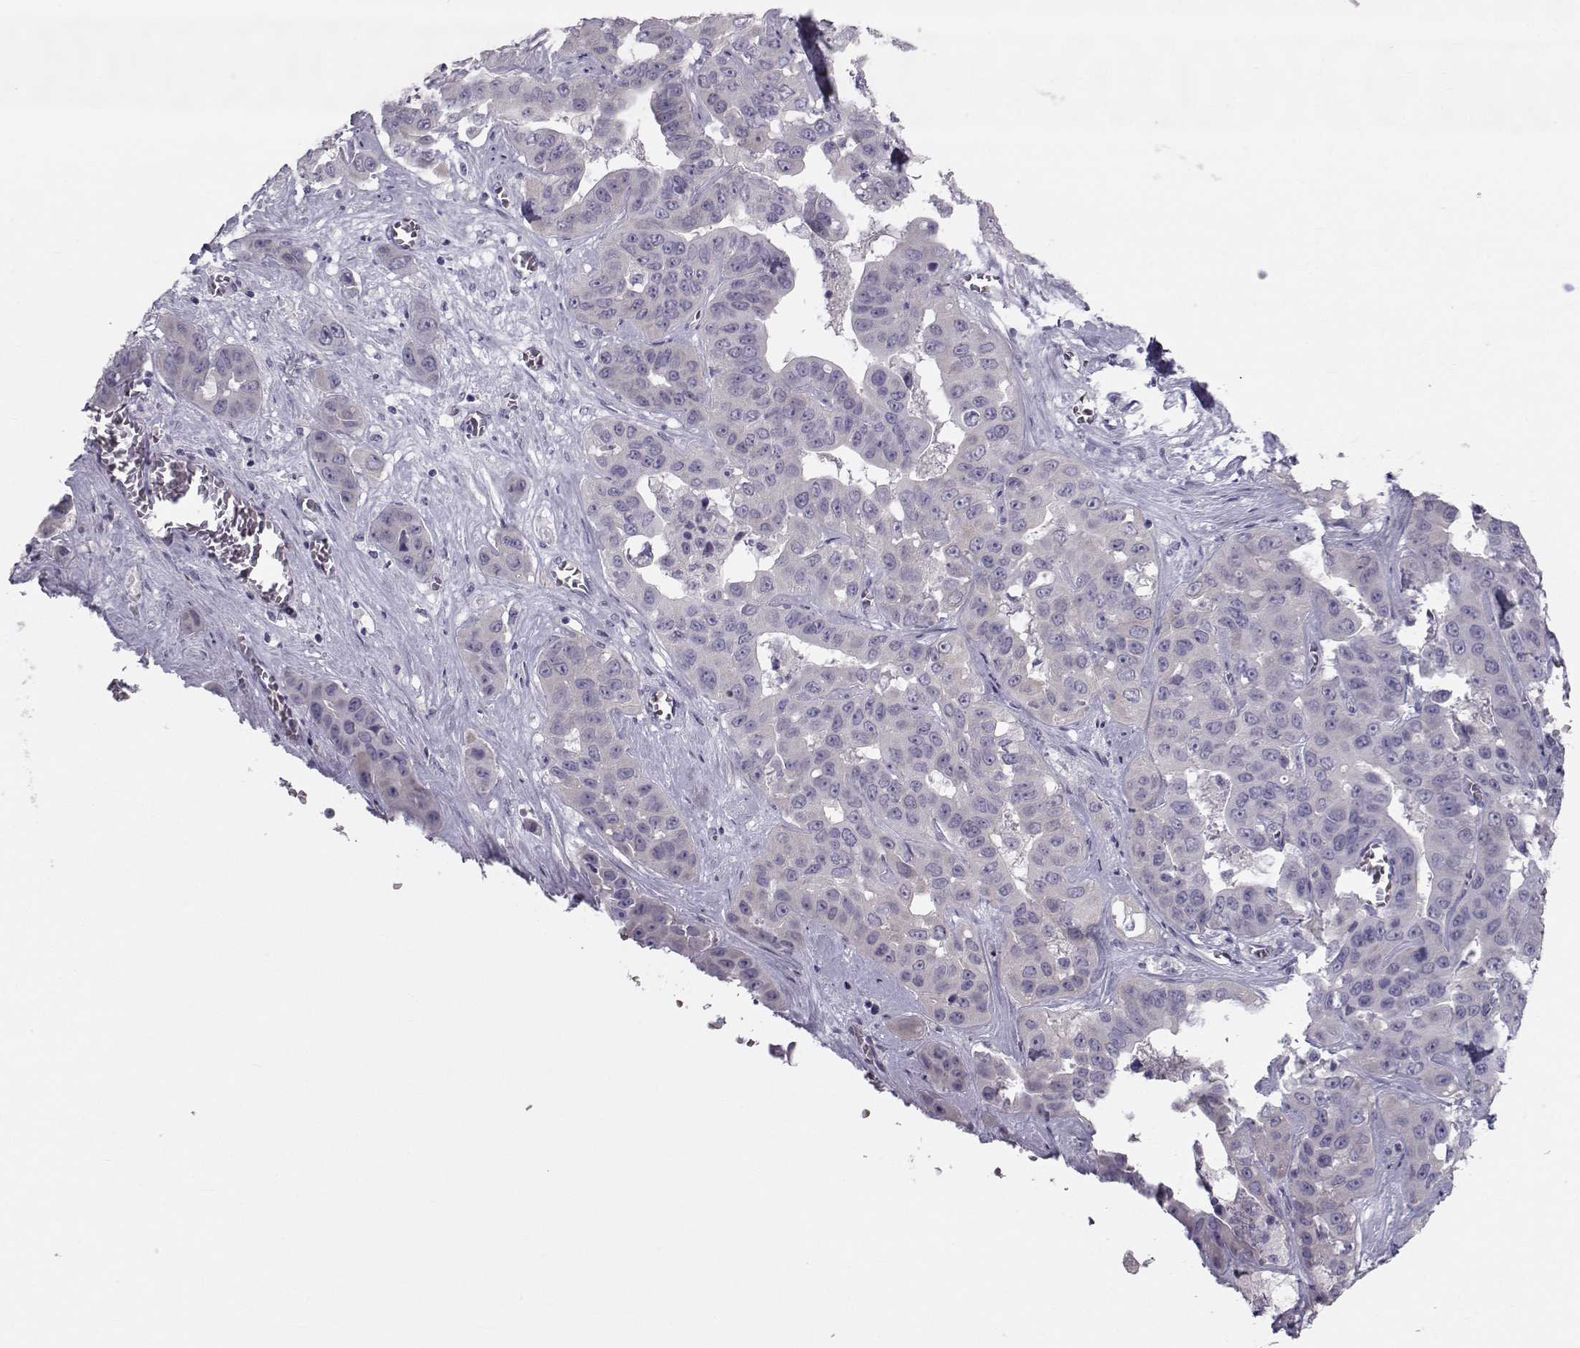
{"staining": {"intensity": "weak", "quantity": "<25%", "location": "cytoplasmic/membranous"}, "tissue": "liver cancer", "cell_type": "Tumor cells", "image_type": "cancer", "snomed": [{"axis": "morphology", "description": "Cholangiocarcinoma"}, {"axis": "topography", "description": "Liver"}], "caption": "Tumor cells are negative for protein expression in human liver cancer (cholangiocarcinoma).", "gene": "GARIN3", "patient": {"sex": "female", "age": 52}}